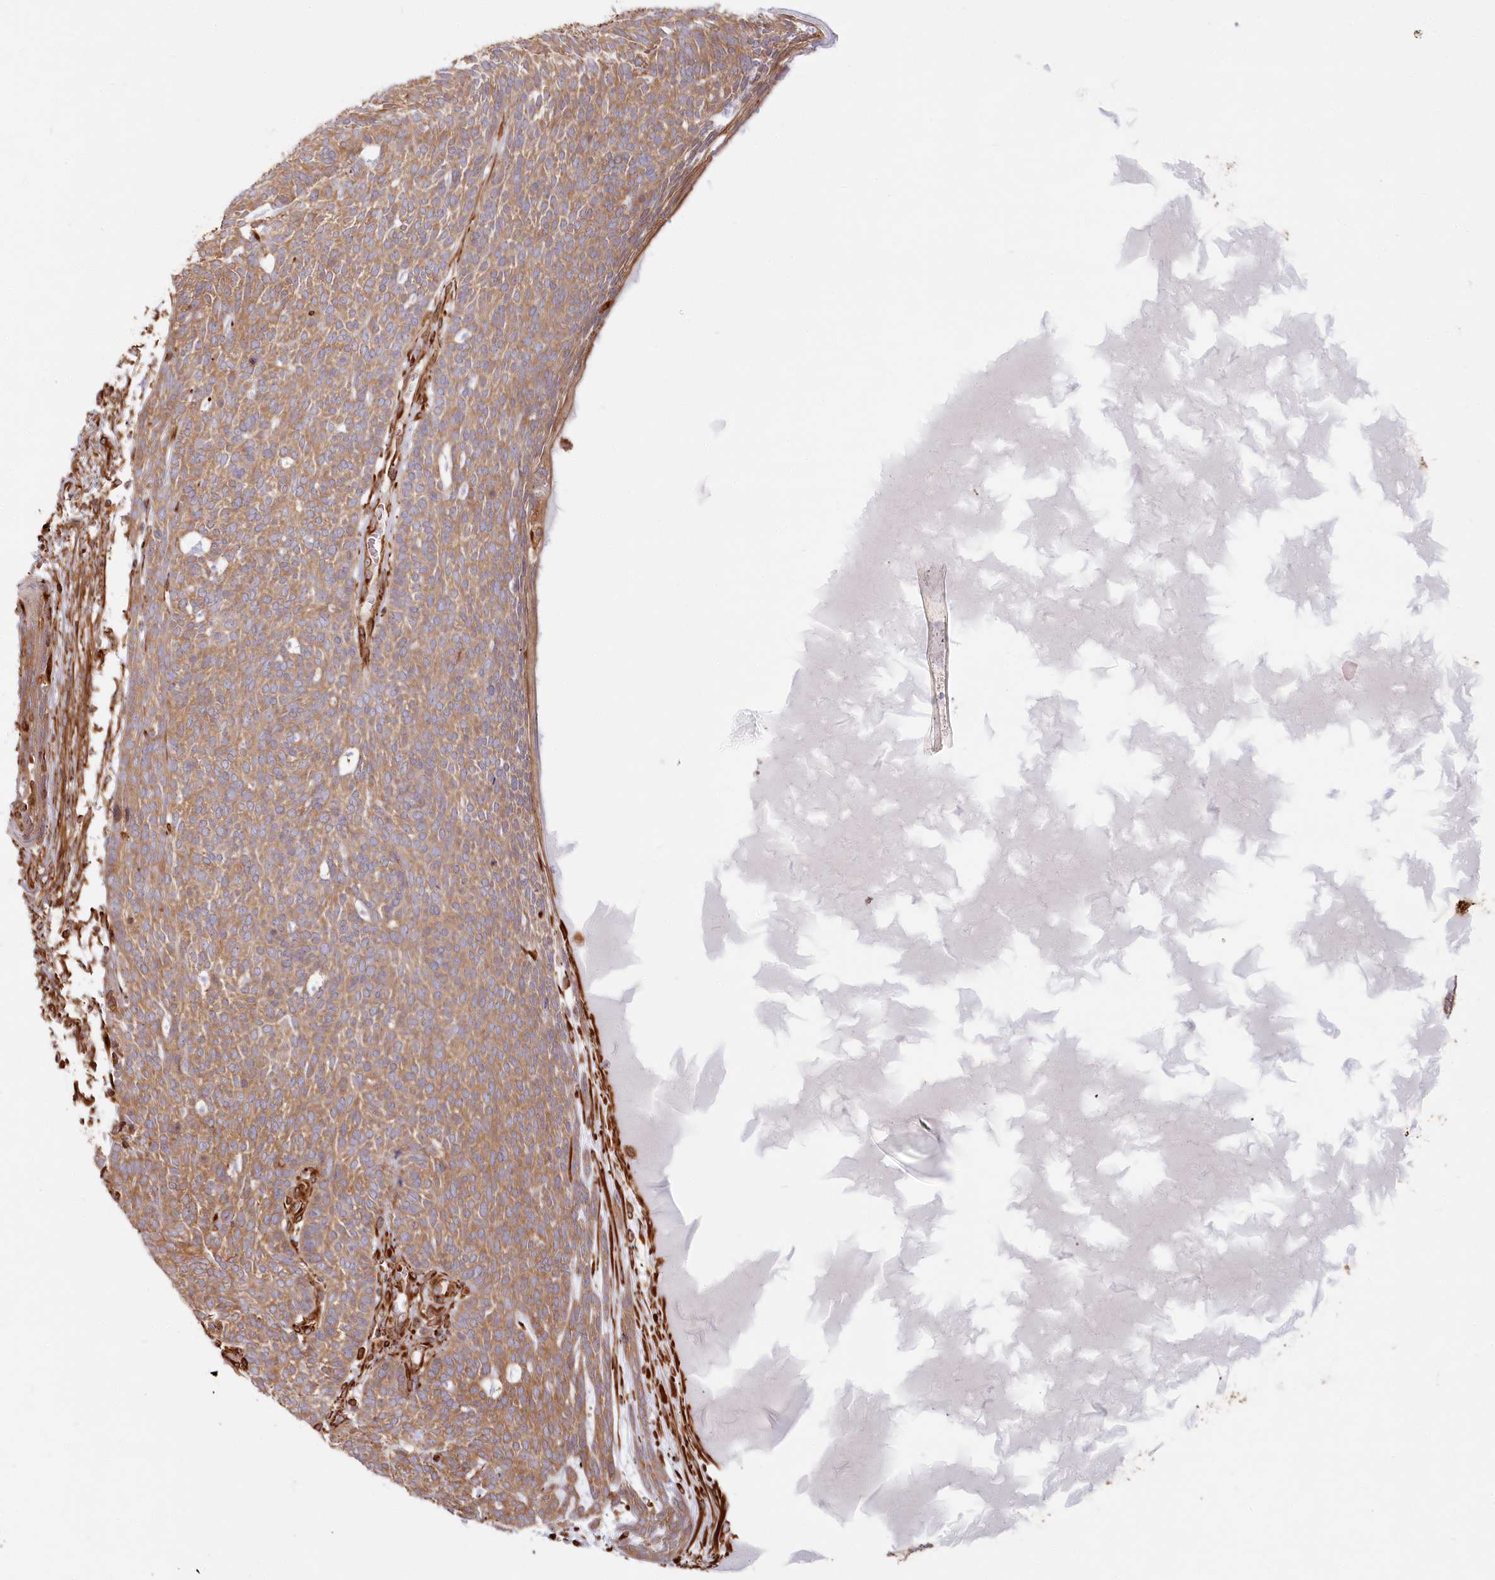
{"staining": {"intensity": "moderate", "quantity": ">75%", "location": "cytoplasmic/membranous"}, "tissue": "skin cancer", "cell_type": "Tumor cells", "image_type": "cancer", "snomed": [{"axis": "morphology", "description": "Squamous cell carcinoma, NOS"}, {"axis": "topography", "description": "Skin"}], "caption": "This is a photomicrograph of immunohistochemistry staining of skin squamous cell carcinoma, which shows moderate positivity in the cytoplasmic/membranous of tumor cells.", "gene": "TTC1", "patient": {"sex": "female", "age": 90}}